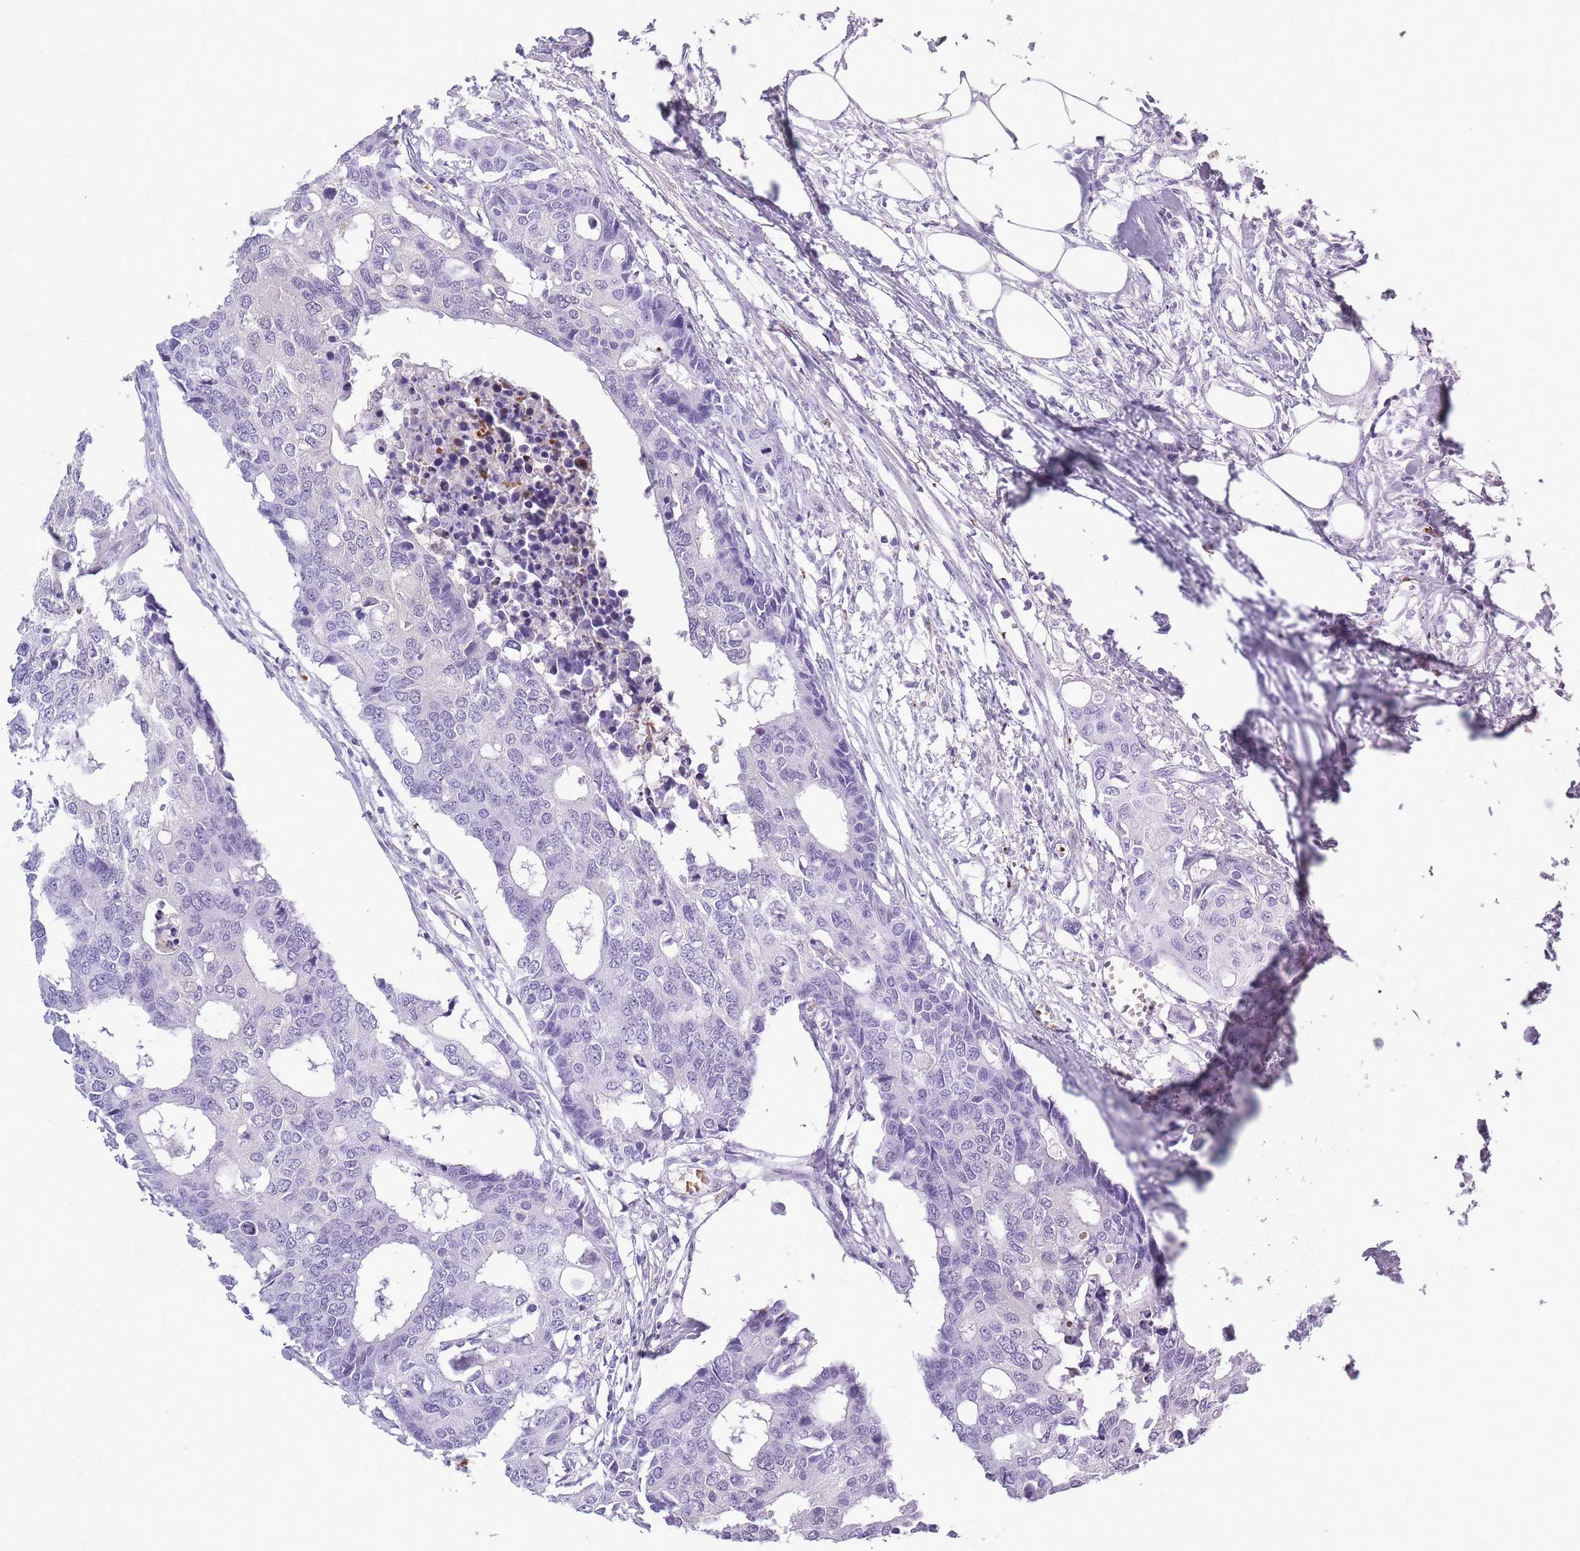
{"staining": {"intensity": "negative", "quantity": "none", "location": "none"}, "tissue": "colorectal cancer", "cell_type": "Tumor cells", "image_type": "cancer", "snomed": [{"axis": "morphology", "description": "Adenocarcinoma, NOS"}, {"axis": "topography", "description": "Colon"}], "caption": "IHC histopathology image of human colorectal cancer stained for a protein (brown), which demonstrates no expression in tumor cells. The staining was performed using DAB to visualize the protein expression in brown, while the nuclei were stained in blue with hematoxylin (Magnification: 20x).", "gene": "OR7C1", "patient": {"sex": "male", "age": 77}}